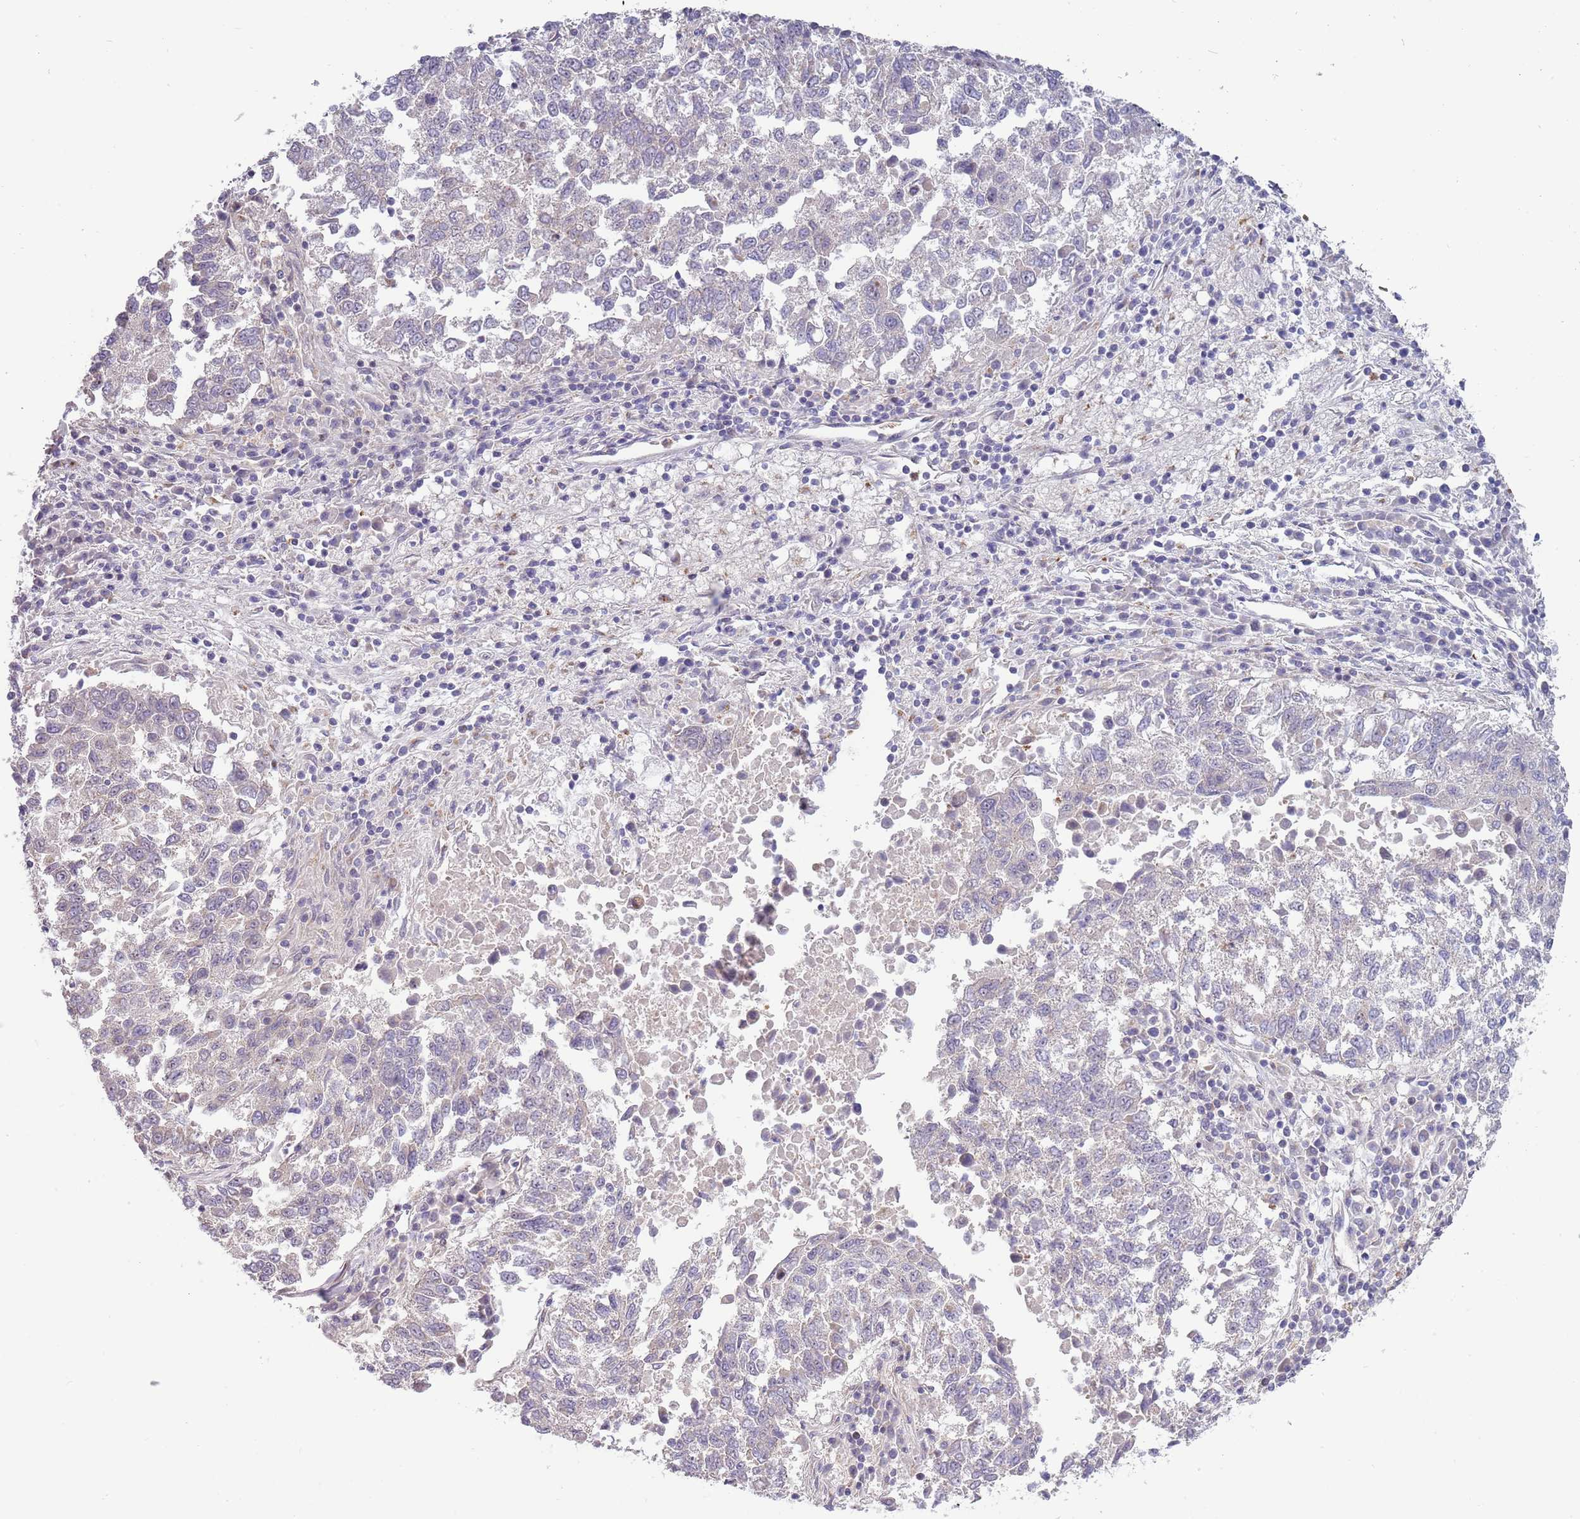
{"staining": {"intensity": "negative", "quantity": "none", "location": "none"}, "tissue": "lung cancer", "cell_type": "Tumor cells", "image_type": "cancer", "snomed": [{"axis": "morphology", "description": "Squamous cell carcinoma, NOS"}, {"axis": "topography", "description": "Lung"}], "caption": "A high-resolution image shows immunohistochemistry staining of lung squamous cell carcinoma, which reveals no significant positivity in tumor cells.", "gene": "ITGB6", "patient": {"sex": "male", "age": 73}}